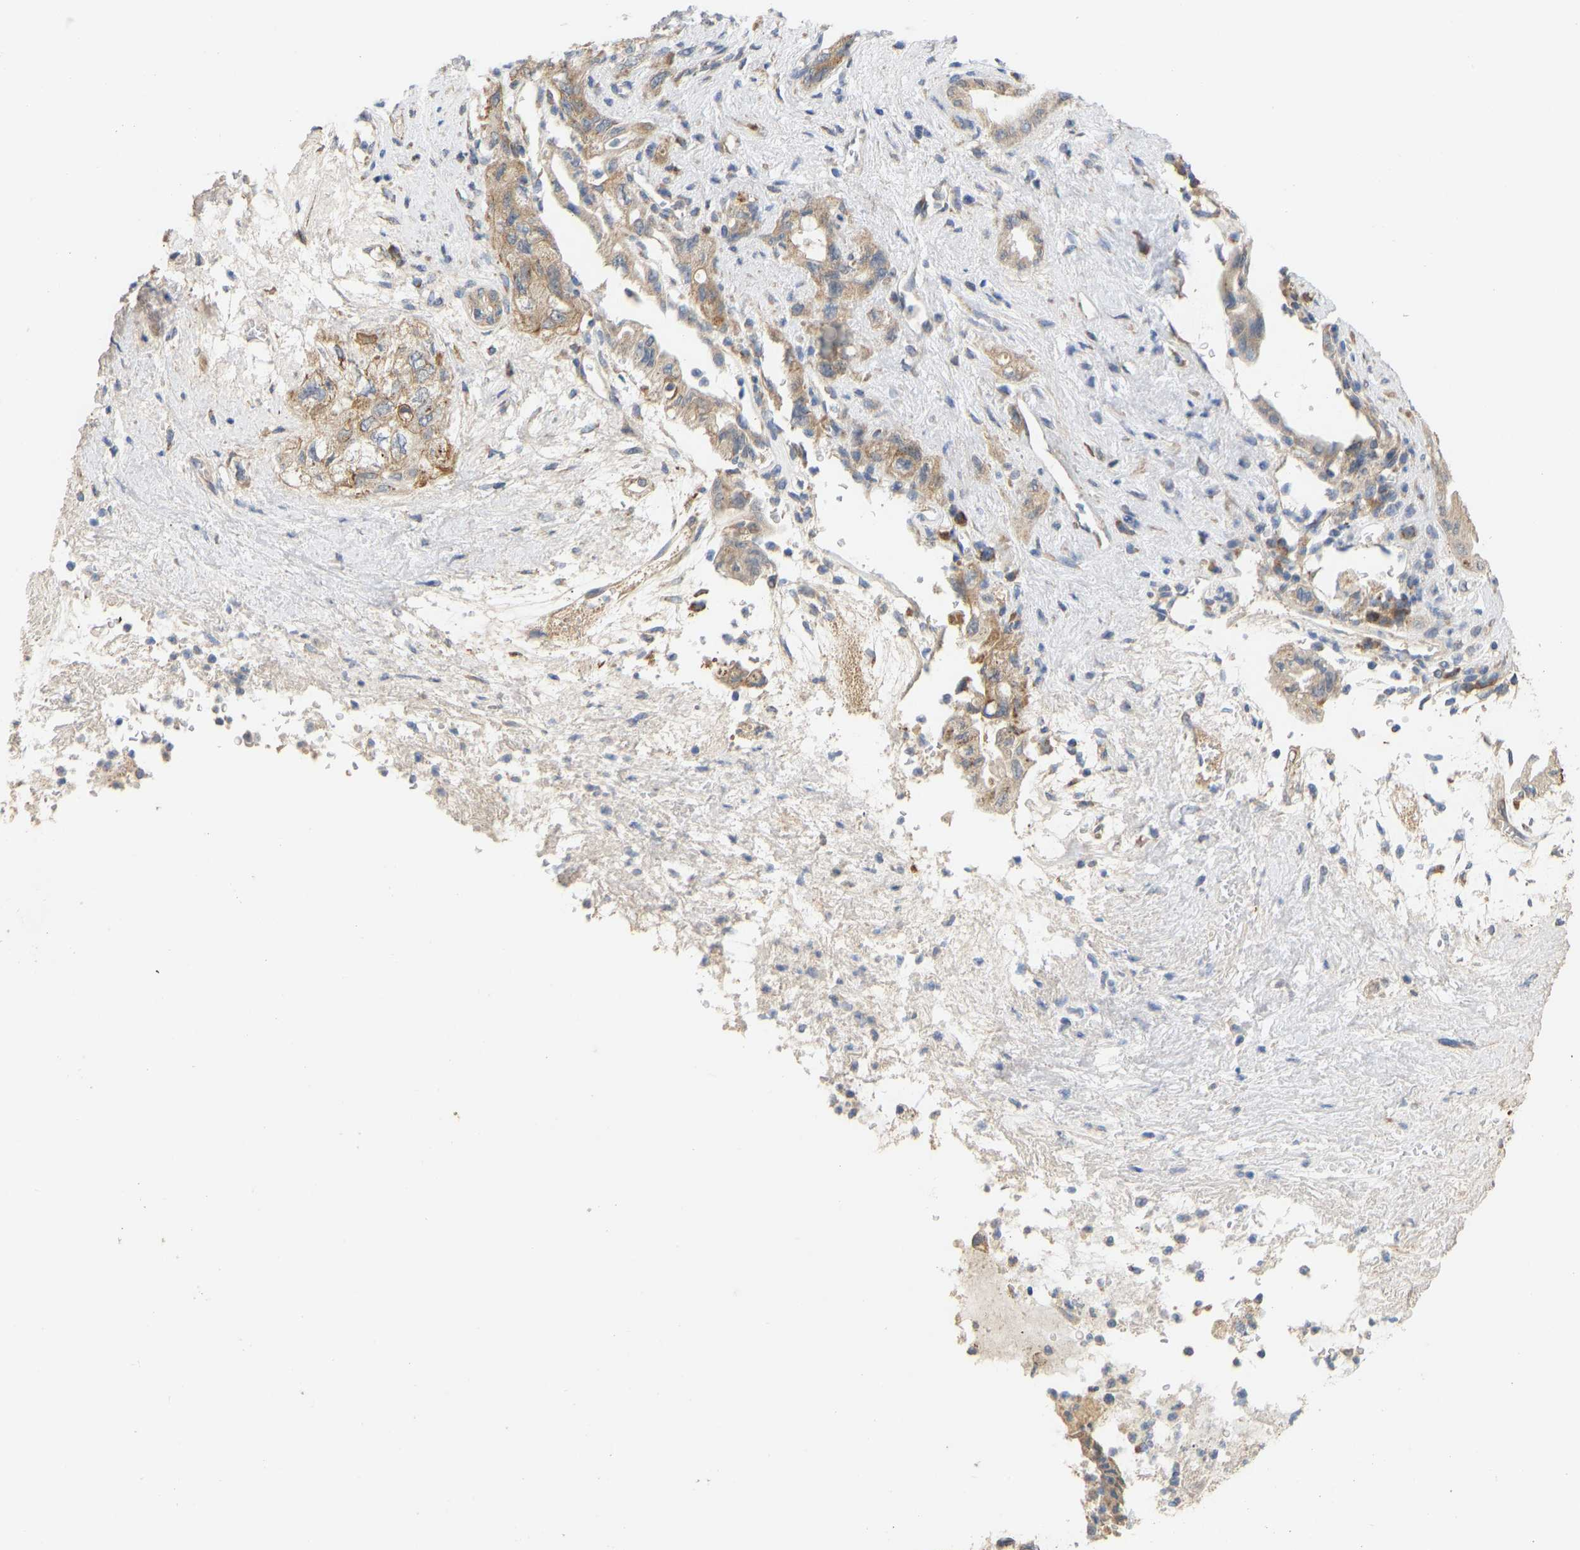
{"staining": {"intensity": "weak", "quantity": ">75%", "location": "cytoplasmic/membranous"}, "tissue": "pancreatic cancer", "cell_type": "Tumor cells", "image_type": "cancer", "snomed": [{"axis": "morphology", "description": "Adenocarcinoma, NOS"}, {"axis": "topography", "description": "Pancreas"}], "caption": "Human pancreatic cancer (adenocarcinoma) stained for a protein (brown) reveals weak cytoplasmic/membranous positive staining in about >75% of tumor cells.", "gene": "HACD2", "patient": {"sex": "female", "age": 73}}